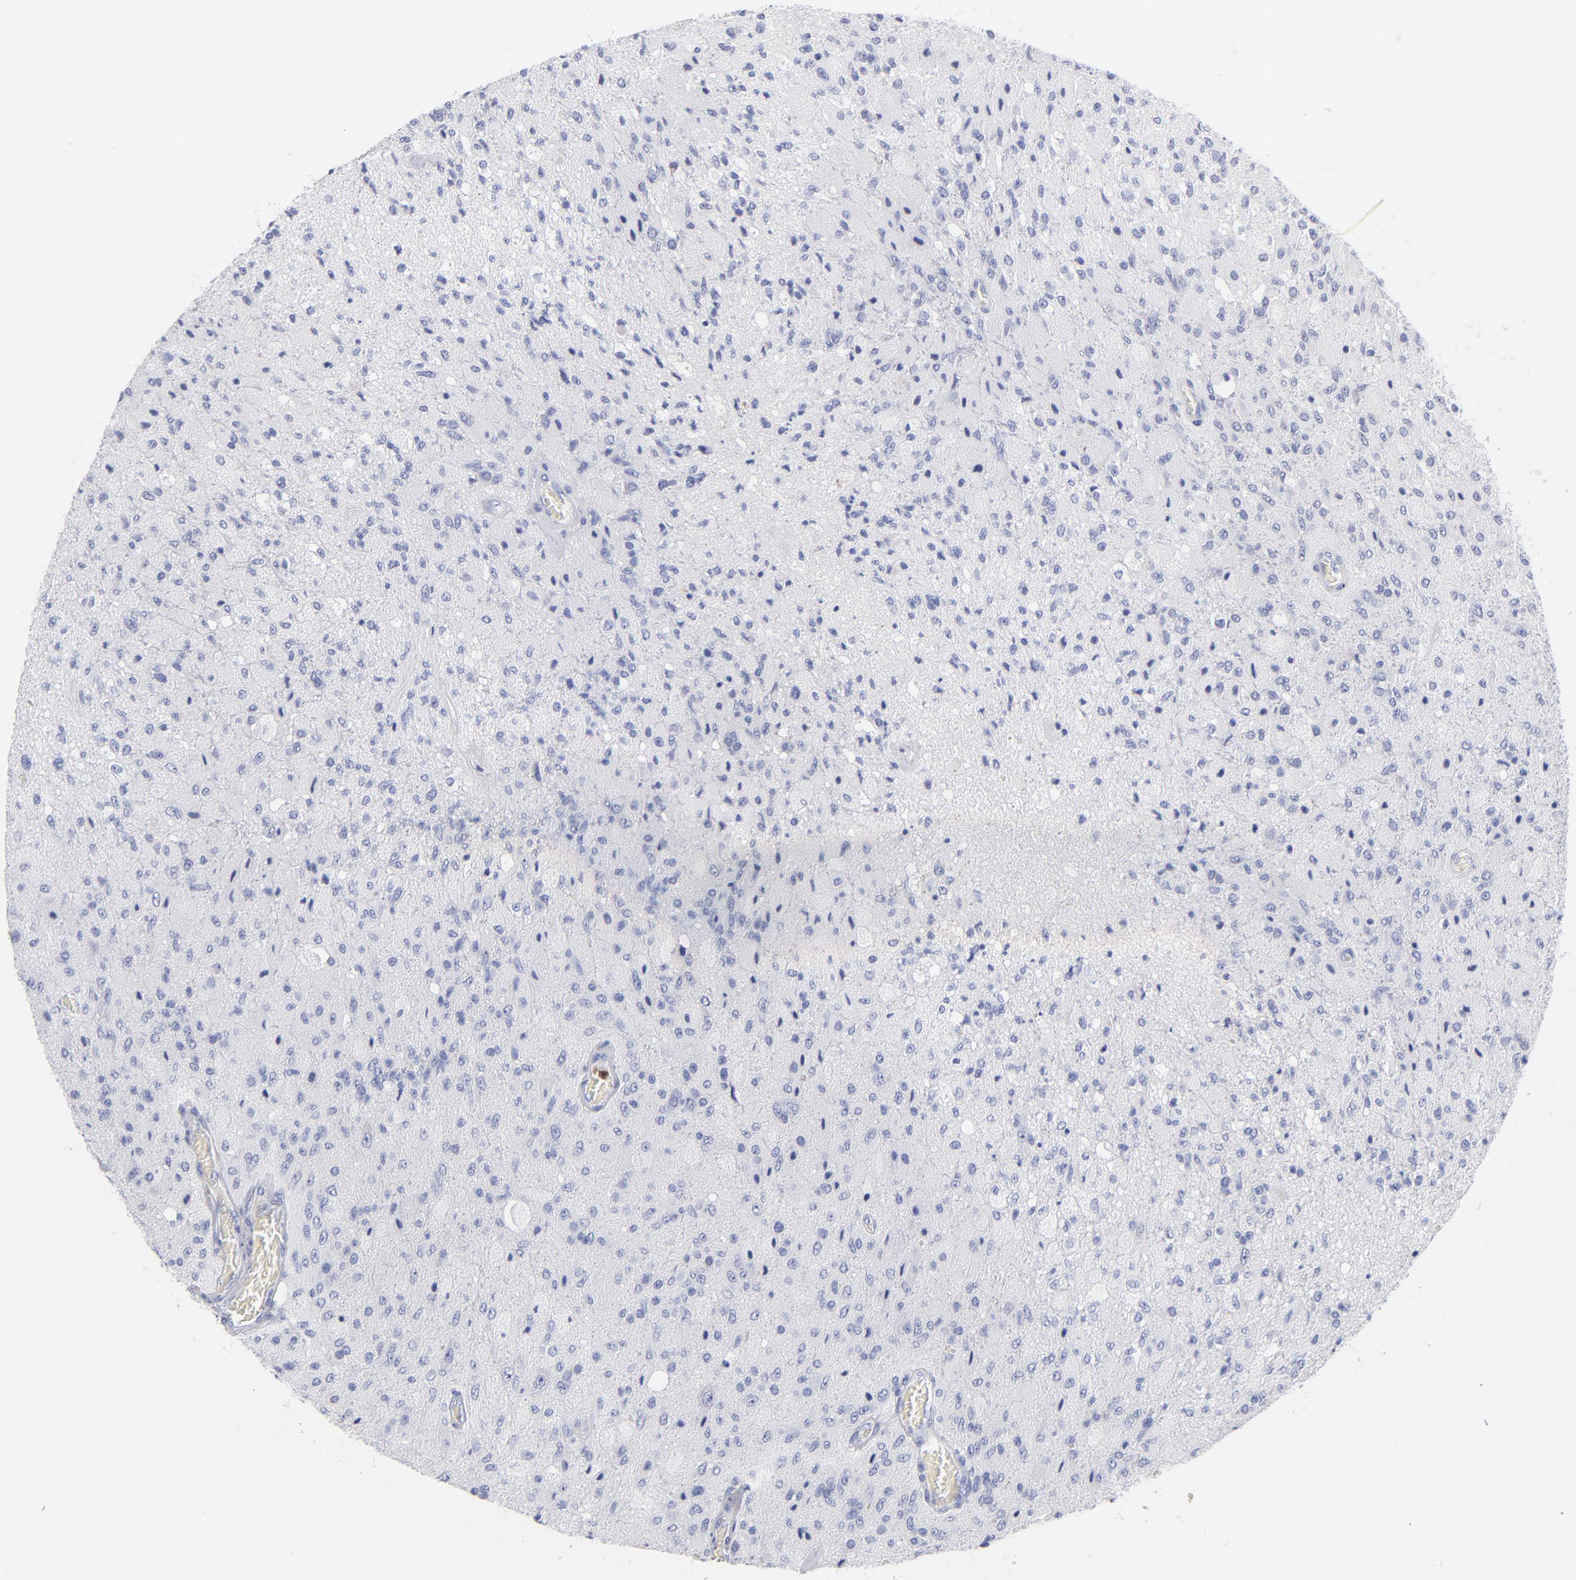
{"staining": {"intensity": "negative", "quantity": "none", "location": "none"}, "tissue": "glioma", "cell_type": "Tumor cells", "image_type": "cancer", "snomed": [{"axis": "morphology", "description": "Normal tissue, NOS"}, {"axis": "morphology", "description": "Glioma, malignant, High grade"}, {"axis": "topography", "description": "Cerebral cortex"}], "caption": "Immunohistochemistry image of neoplastic tissue: human glioma stained with DAB demonstrates no significant protein positivity in tumor cells. Nuclei are stained in blue.", "gene": "ARG1", "patient": {"sex": "male", "age": 77}}